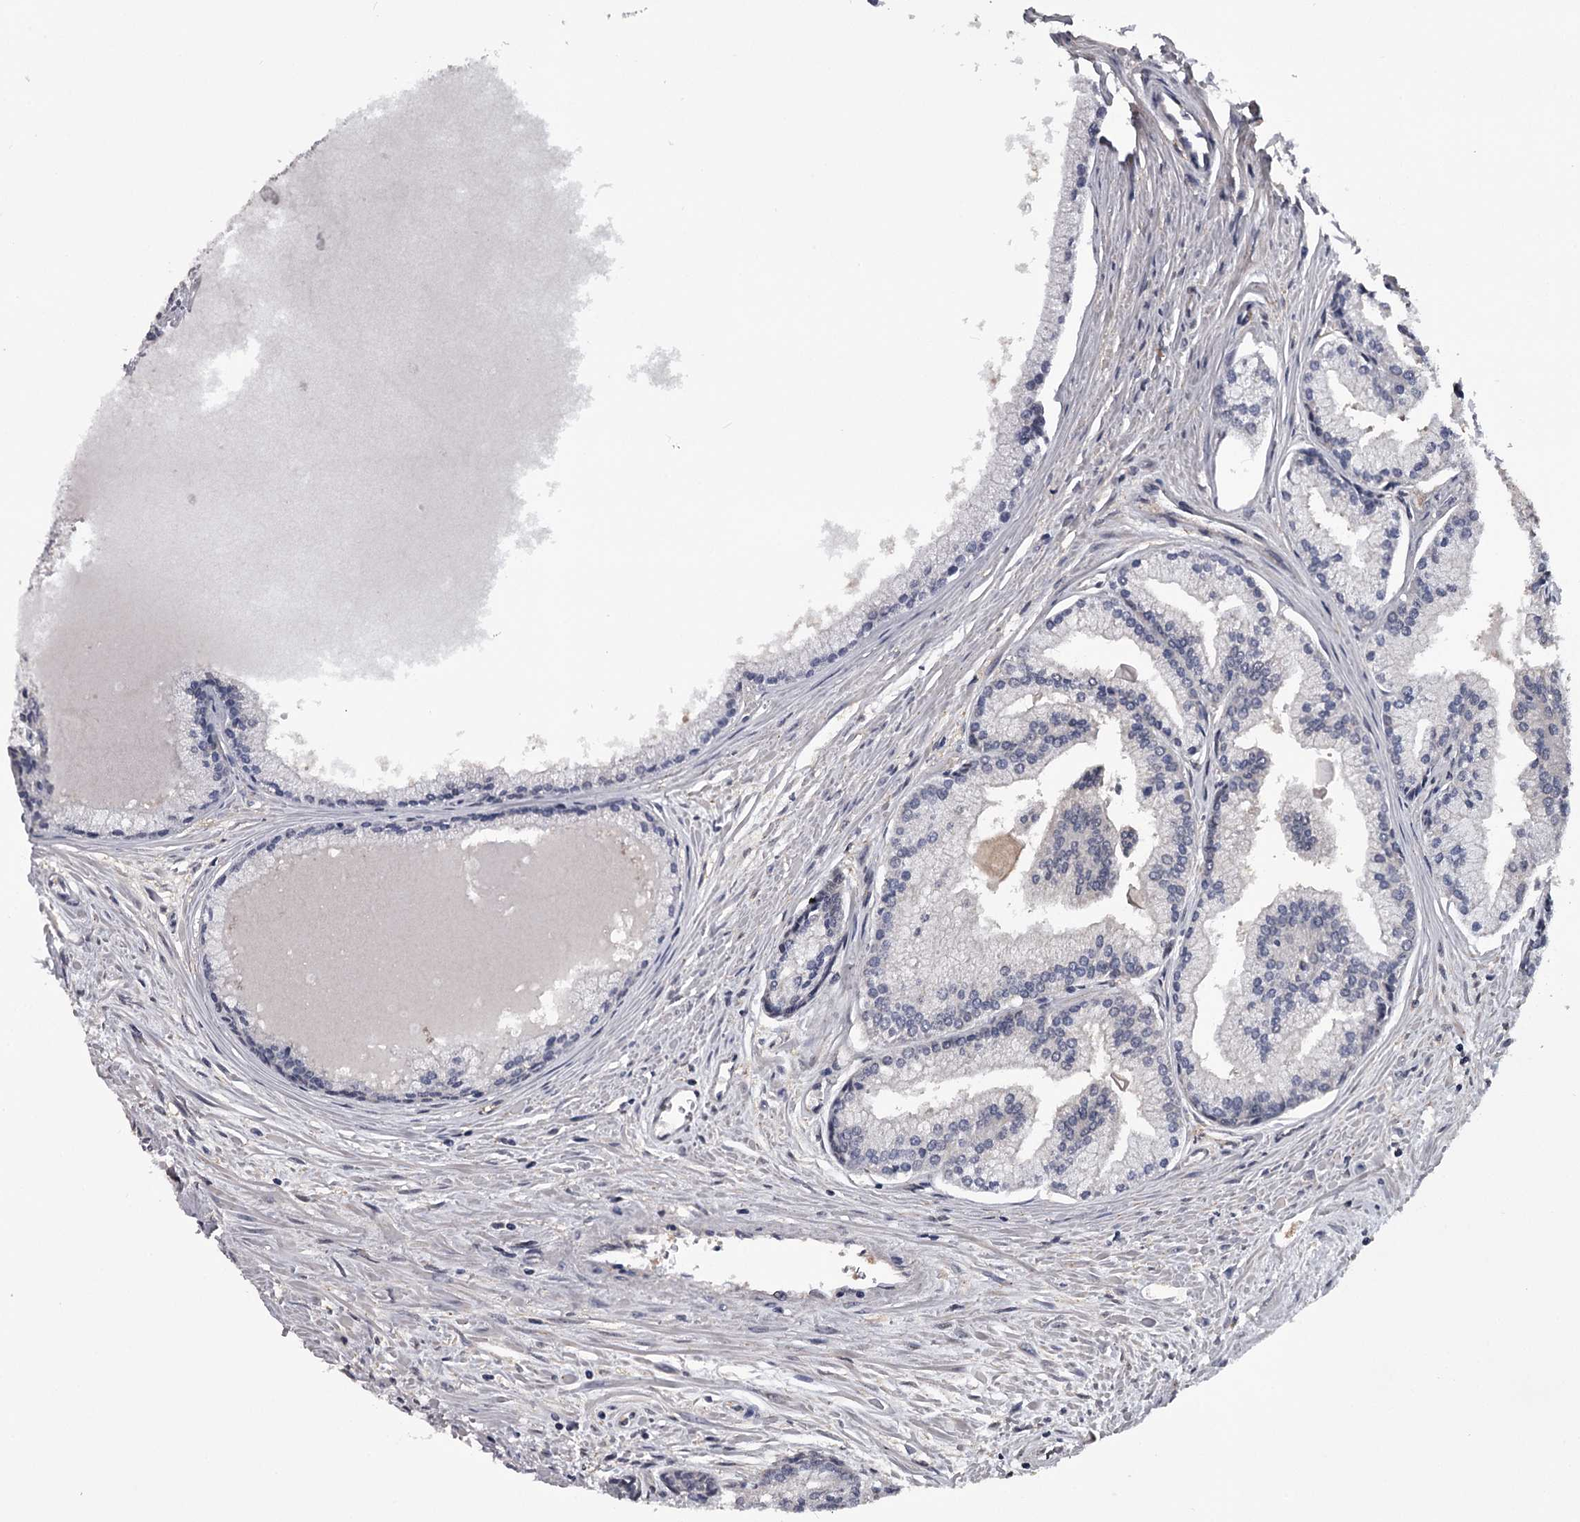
{"staining": {"intensity": "negative", "quantity": "none", "location": "none"}, "tissue": "prostate cancer", "cell_type": "Tumor cells", "image_type": "cancer", "snomed": [{"axis": "morphology", "description": "Adenocarcinoma, High grade"}, {"axis": "topography", "description": "Prostate"}], "caption": "High power microscopy micrograph of an immunohistochemistry image of high-grade adenocarcinoma (prostate), revealing no significant staining in tumor cells.", "gene": "GSTO1", "patient": {"sex": "male", "age": 68}}